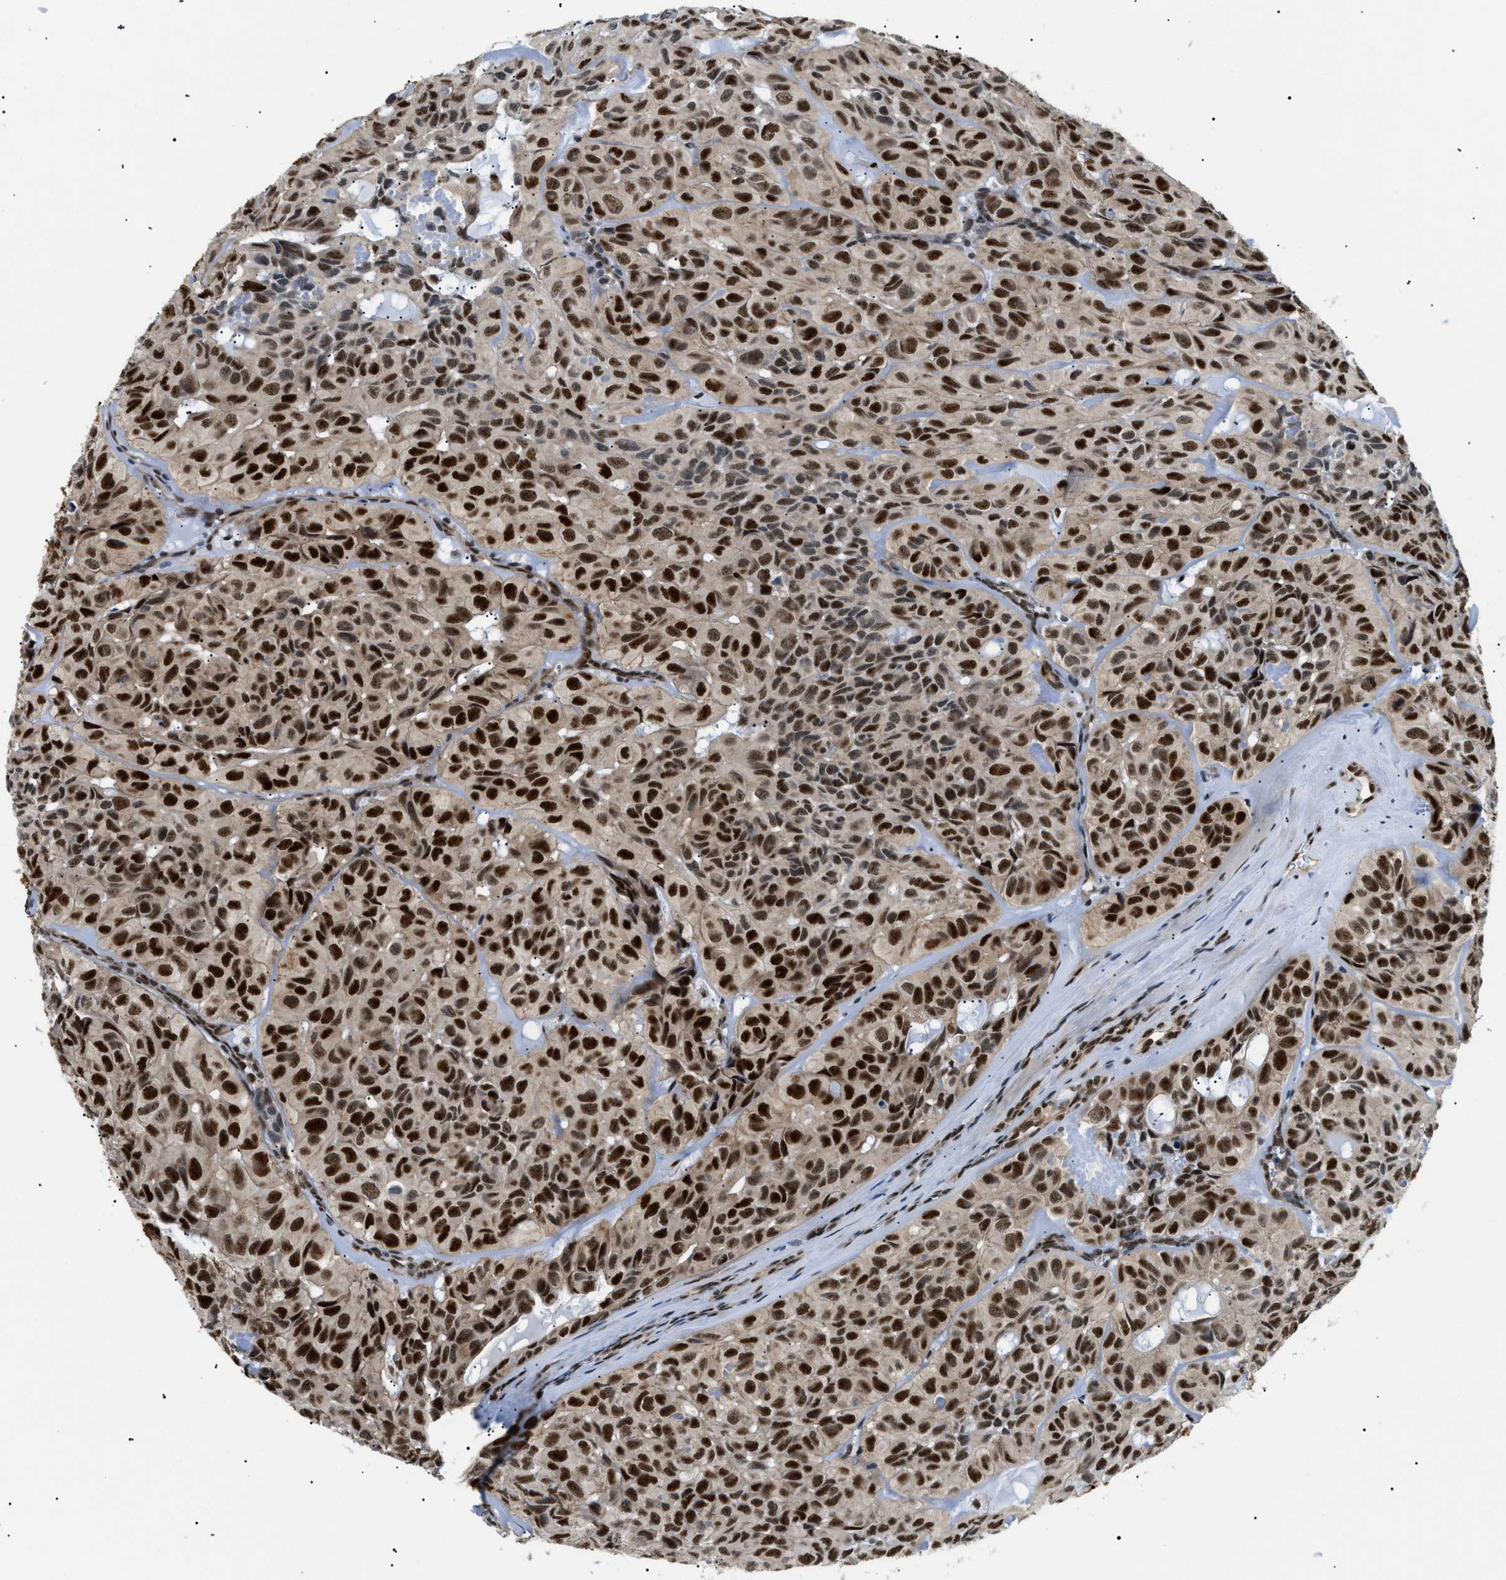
{"staining": {"intensity": "strong", "quantity": ">75%", "location": "nuclear"}, "tissue": "head and neck cancer", "cell_type": "Tumor cells", "image_type": "cancer", "snomed": [{"axis": "morphology", "description": "Adenocarcinoma, NOS"}, {"axis": "topography", "description": "Salivary gland, NOS"}, {"axis": "topography", "description": "Head-Neck"}], "caption": "Head and neck cancer stained with a brown dye shows strong nuclear positive staining in approximately >75% of tumor cells.", "gene": "CWC25", "patient": {"sex": "female", "age": 76}}